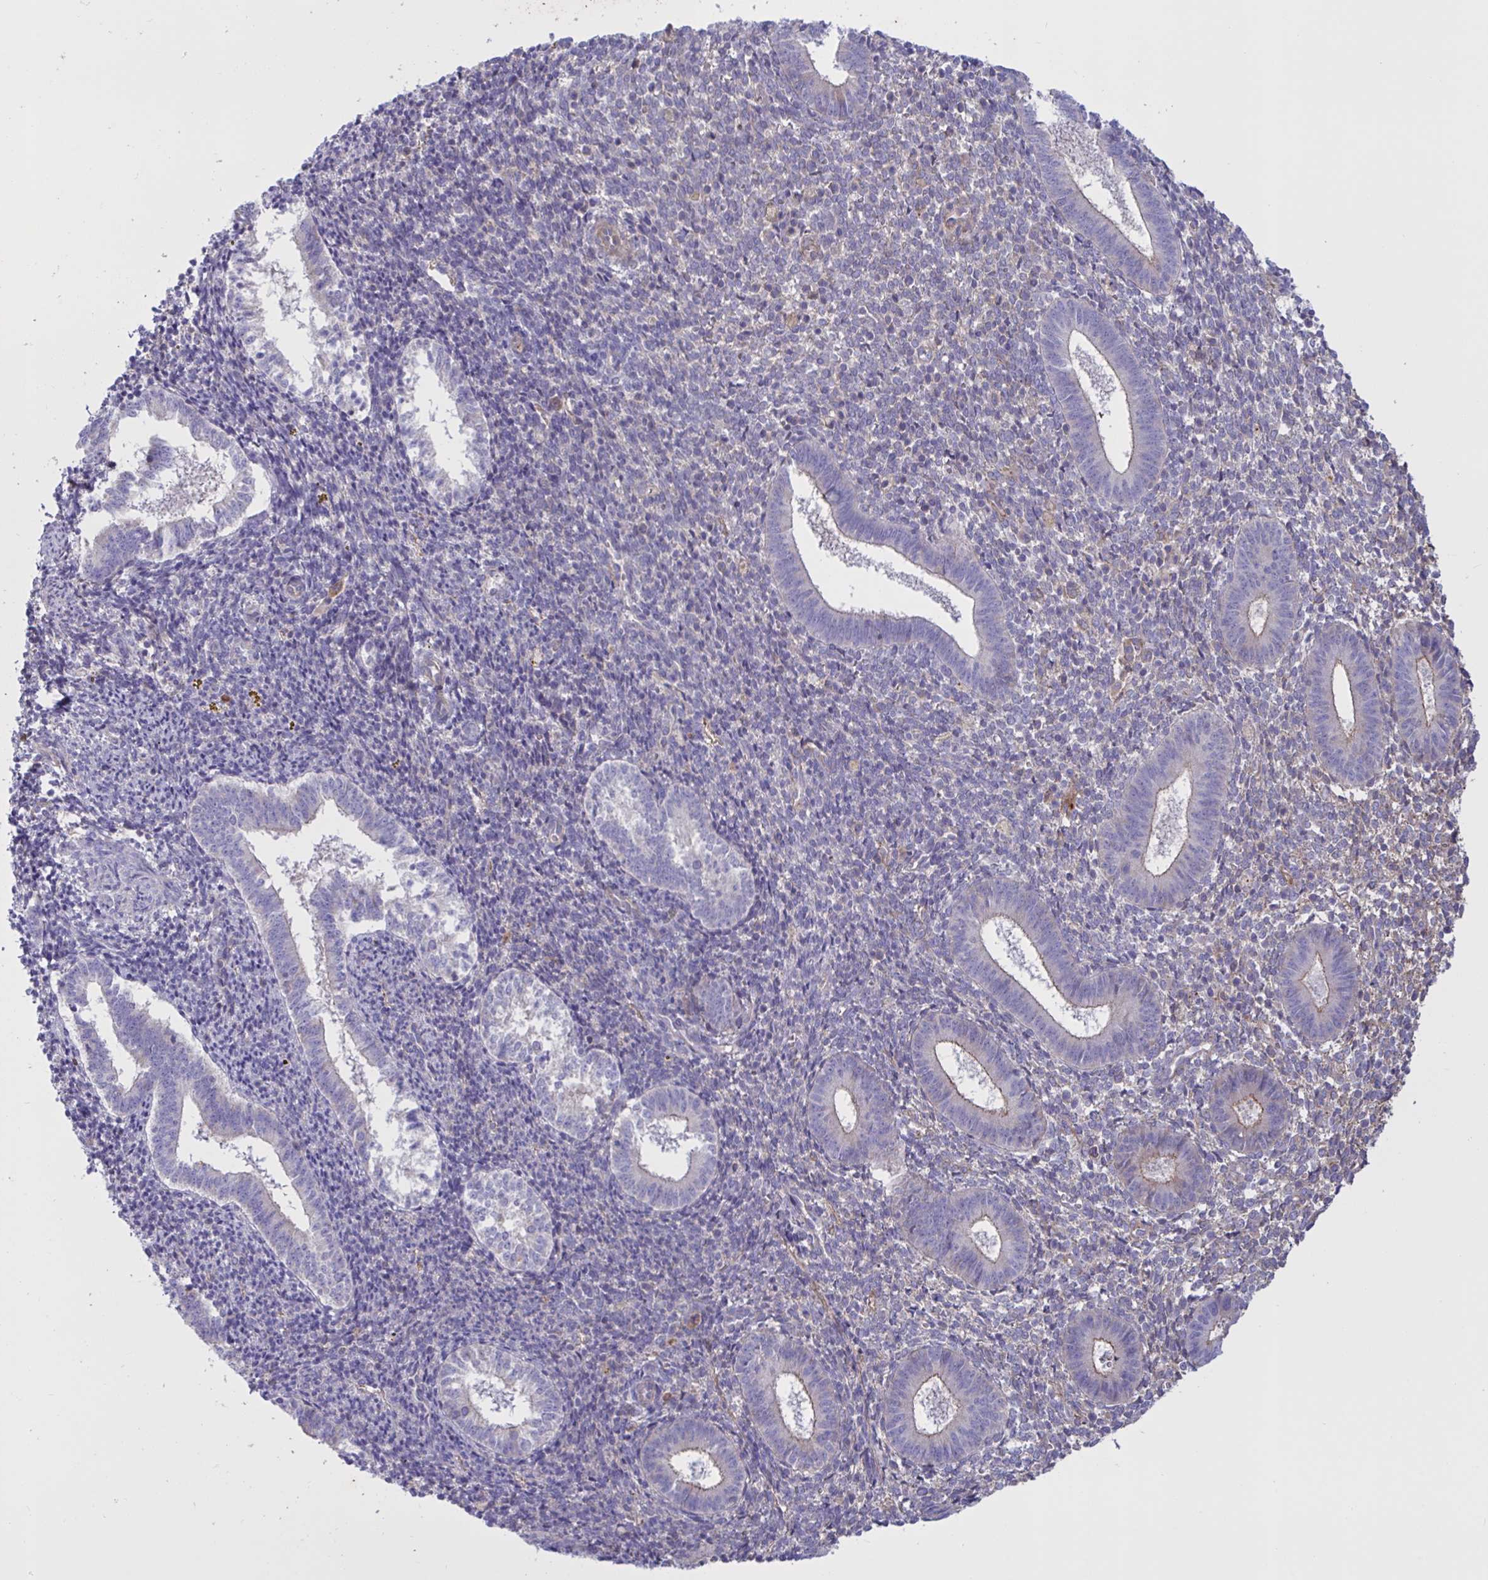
{"staining": {"intensity": "negative", "quantity": "none", "location": "none"}, "tissue": "endometrium", "cell_type": "Cells in endometrial stroma", "image_type": "normal", "snomed": [{"axis": "morphology", "description": "Normal tissue, NOS"}, {"axis": "topography", "description": "Endometrium"}], "caption": "DAB (3,3'-diaminobenzidine) immunohistochemical staining of unremarkable human endometrium demonstrates no significant staining in cells in endometrial stroma.", "gene": "SLC66A1", "patient": {"sex": "female", "age": 25}}